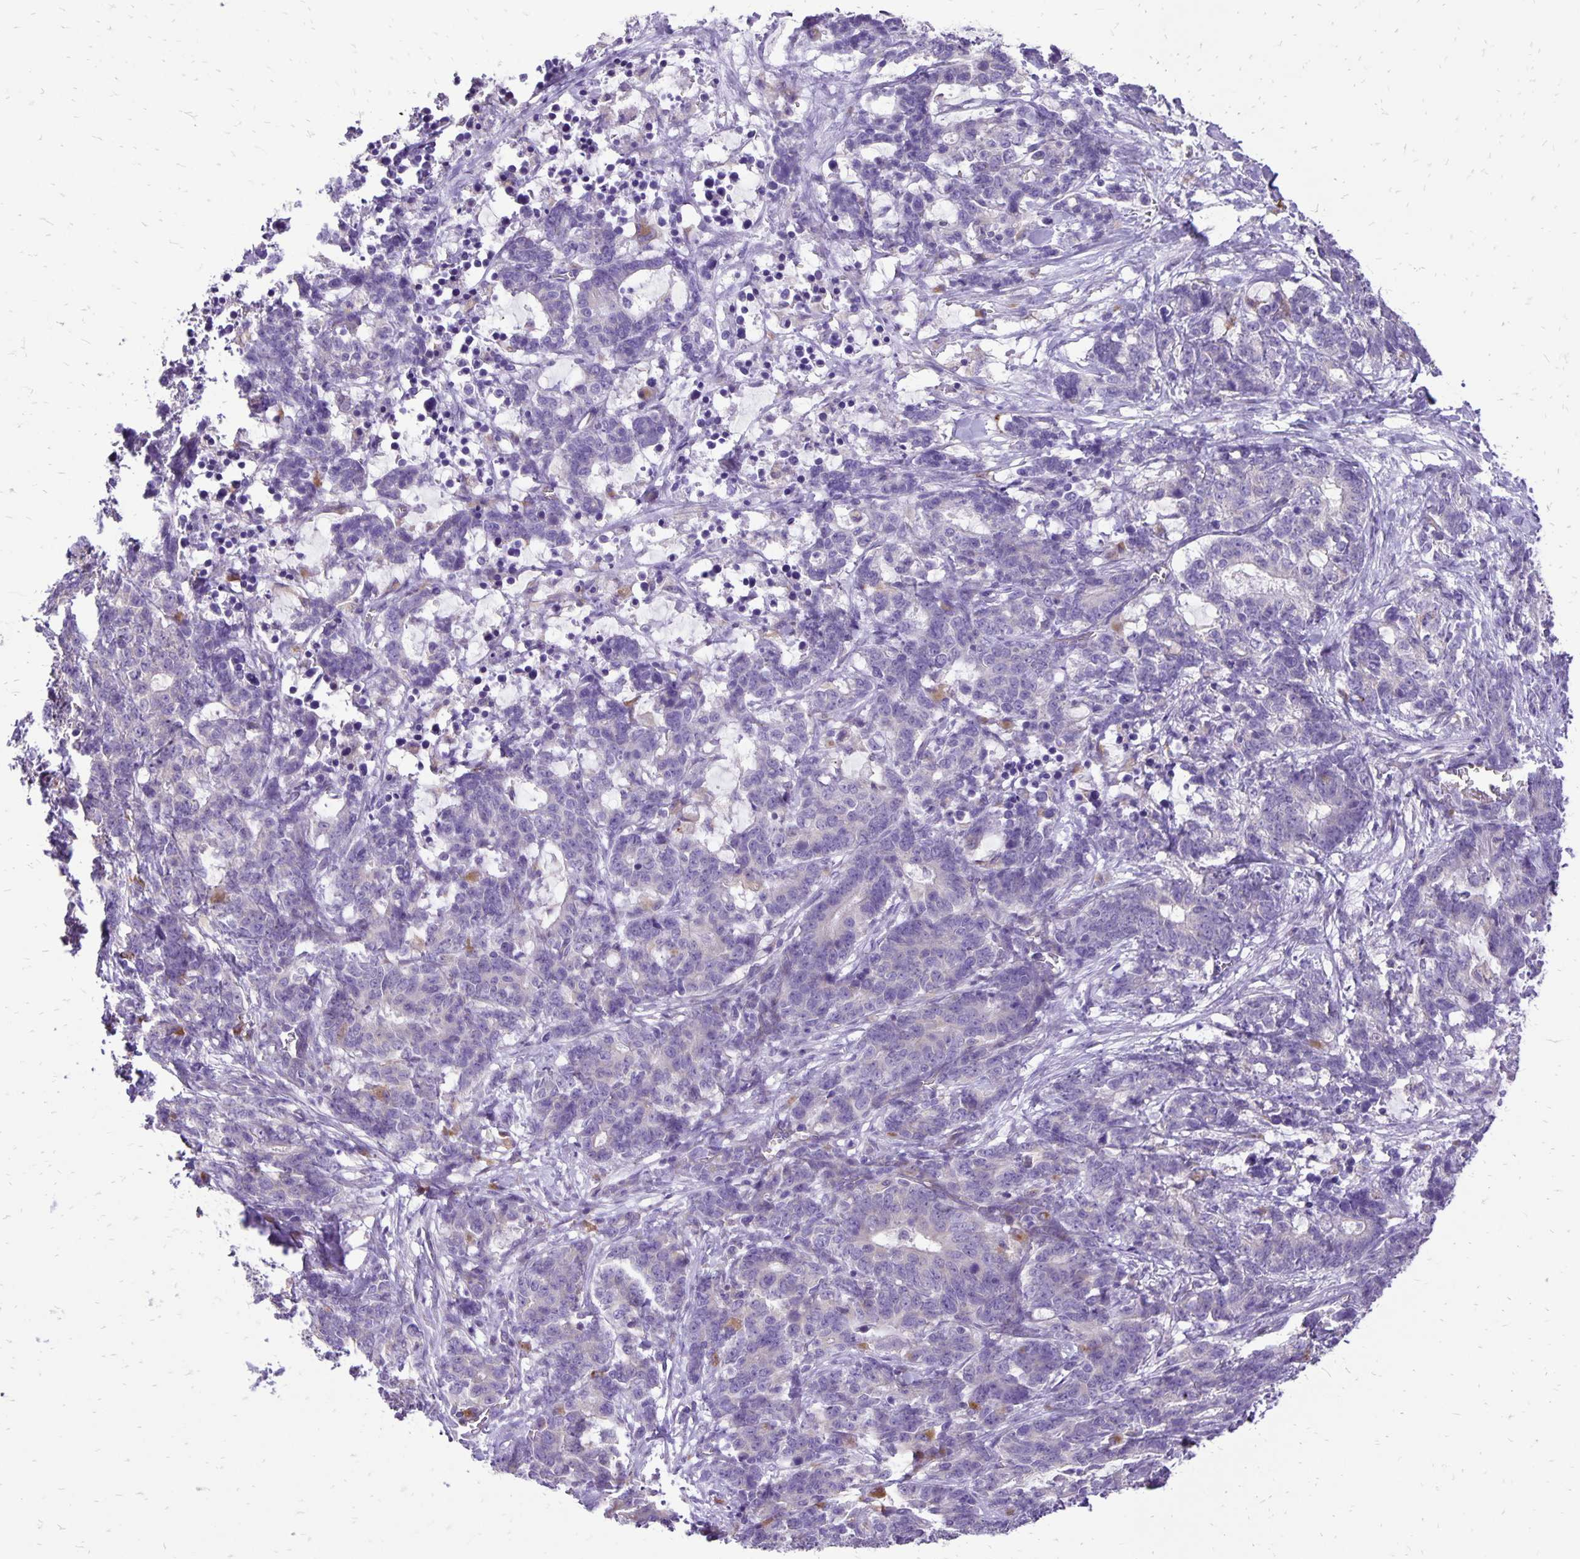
{"staining": {"intensity": "negative", "quantity": "none", "location": "none"}, "tissue": "stomach cancer", "cell_type": "Tumor cells", "image_type": "cancer", "snomed": [{"axis": "morphology", "description": "Normal tissue, NOS"}, {"axis": "morphology", "description": "Adenocarcinoma, NOS"}, {"axis": "topography", "description": "Stomach"}], "caption": "Stomach cancer (adenocarcinoma) was stained to show a protein in brown. There is no significant staining in tumor cells.", "gene": "EIF5A", "patient": {"sex": "female", "age": 64}}